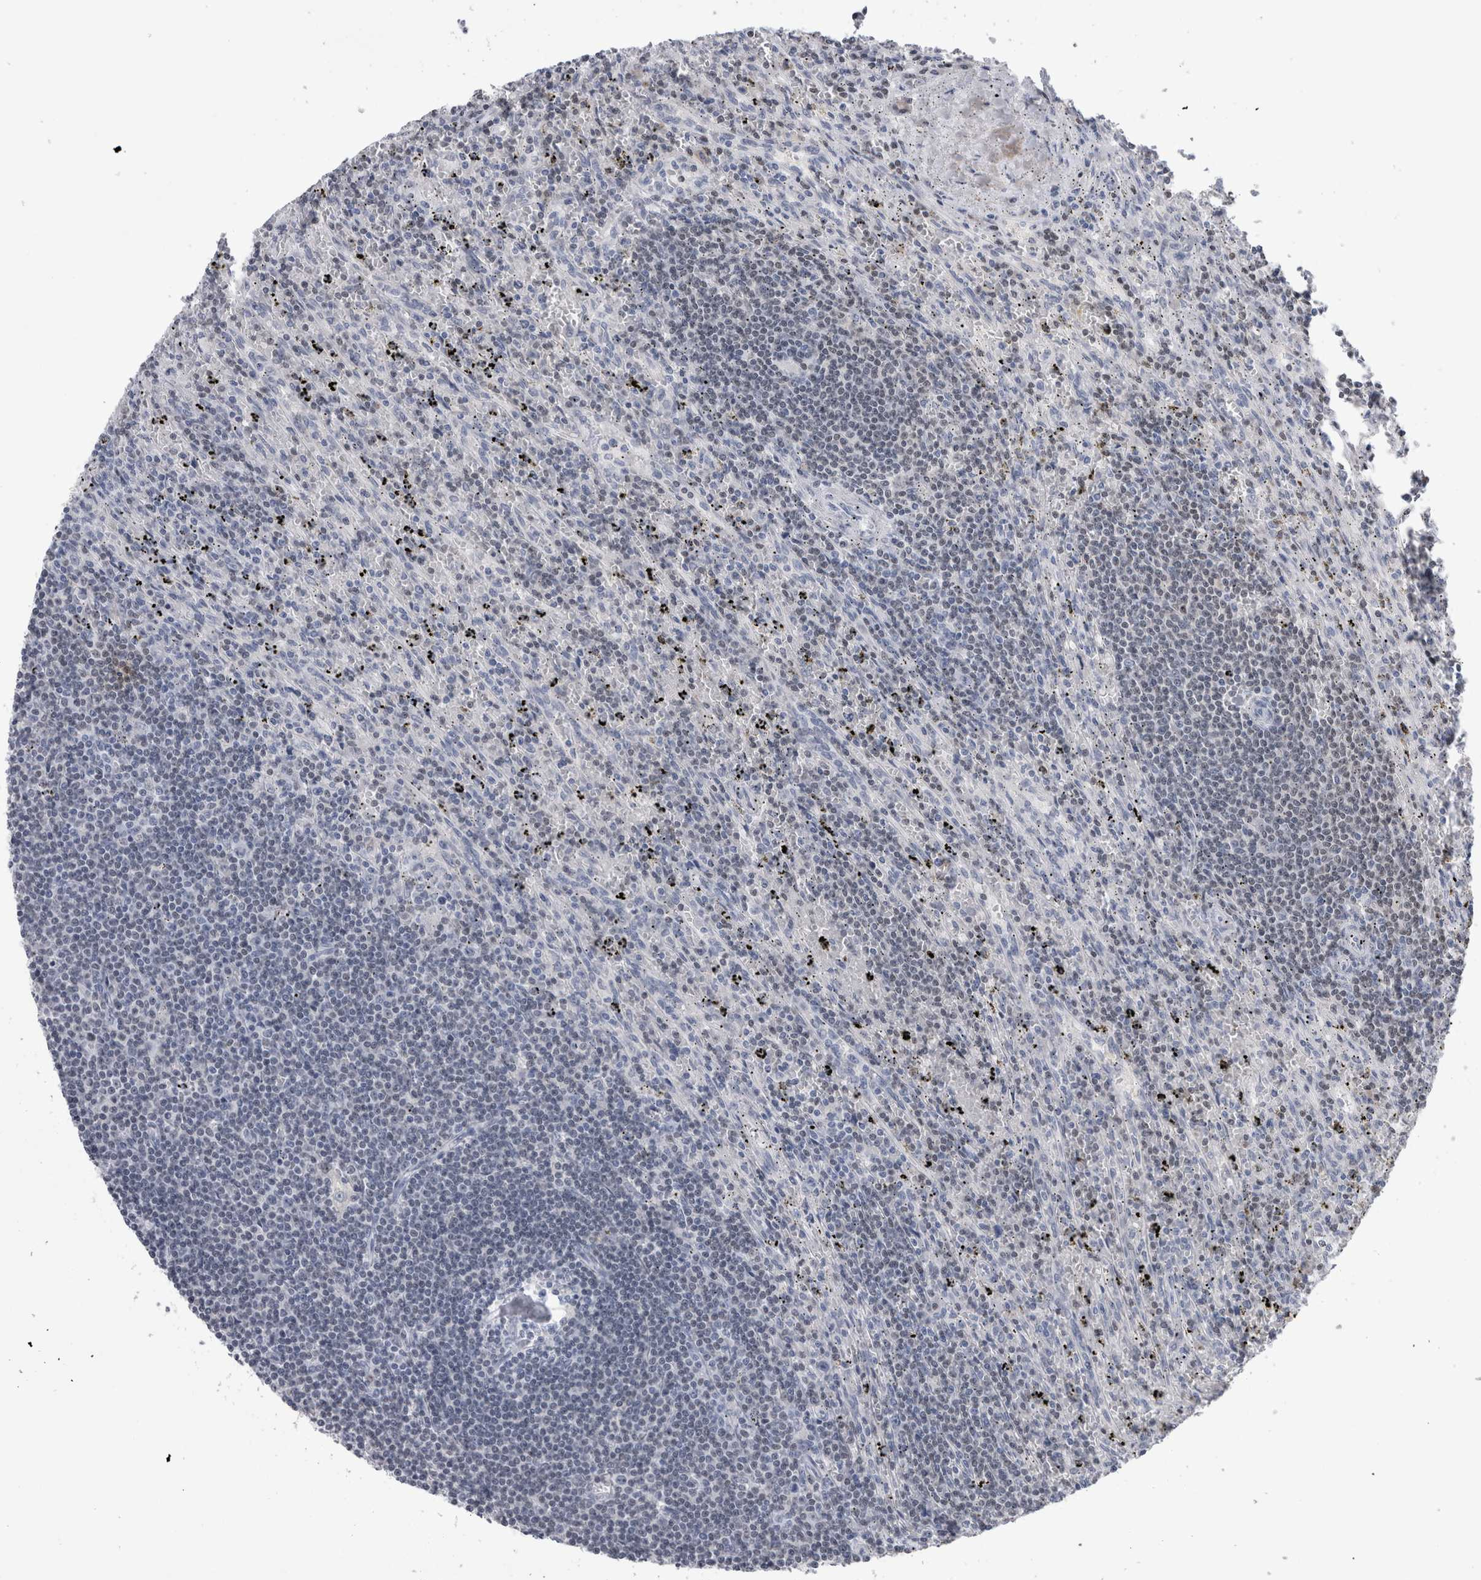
{"staining": {"intensity": "negative", "quantity": "none", "location": "none"}, "tissue": "lymphoma", "cell_type": "Tumor cells", "image_type": "cancer", "snomed": [{"axis": "morphology", "description": "Malignant lymphoma, non-Hodgkin's type, Low grade"}, {"axis": "topography", "description": "Spleen"}], "caption": "Tumor cells are negative for brown protein staining in lymphoma. The staining is performed using DAB brown chromogen with nuclei counter-stained in using hematoxylin.", "gene": "PAX5", "patient": {"sex": "male", "age": 76}}